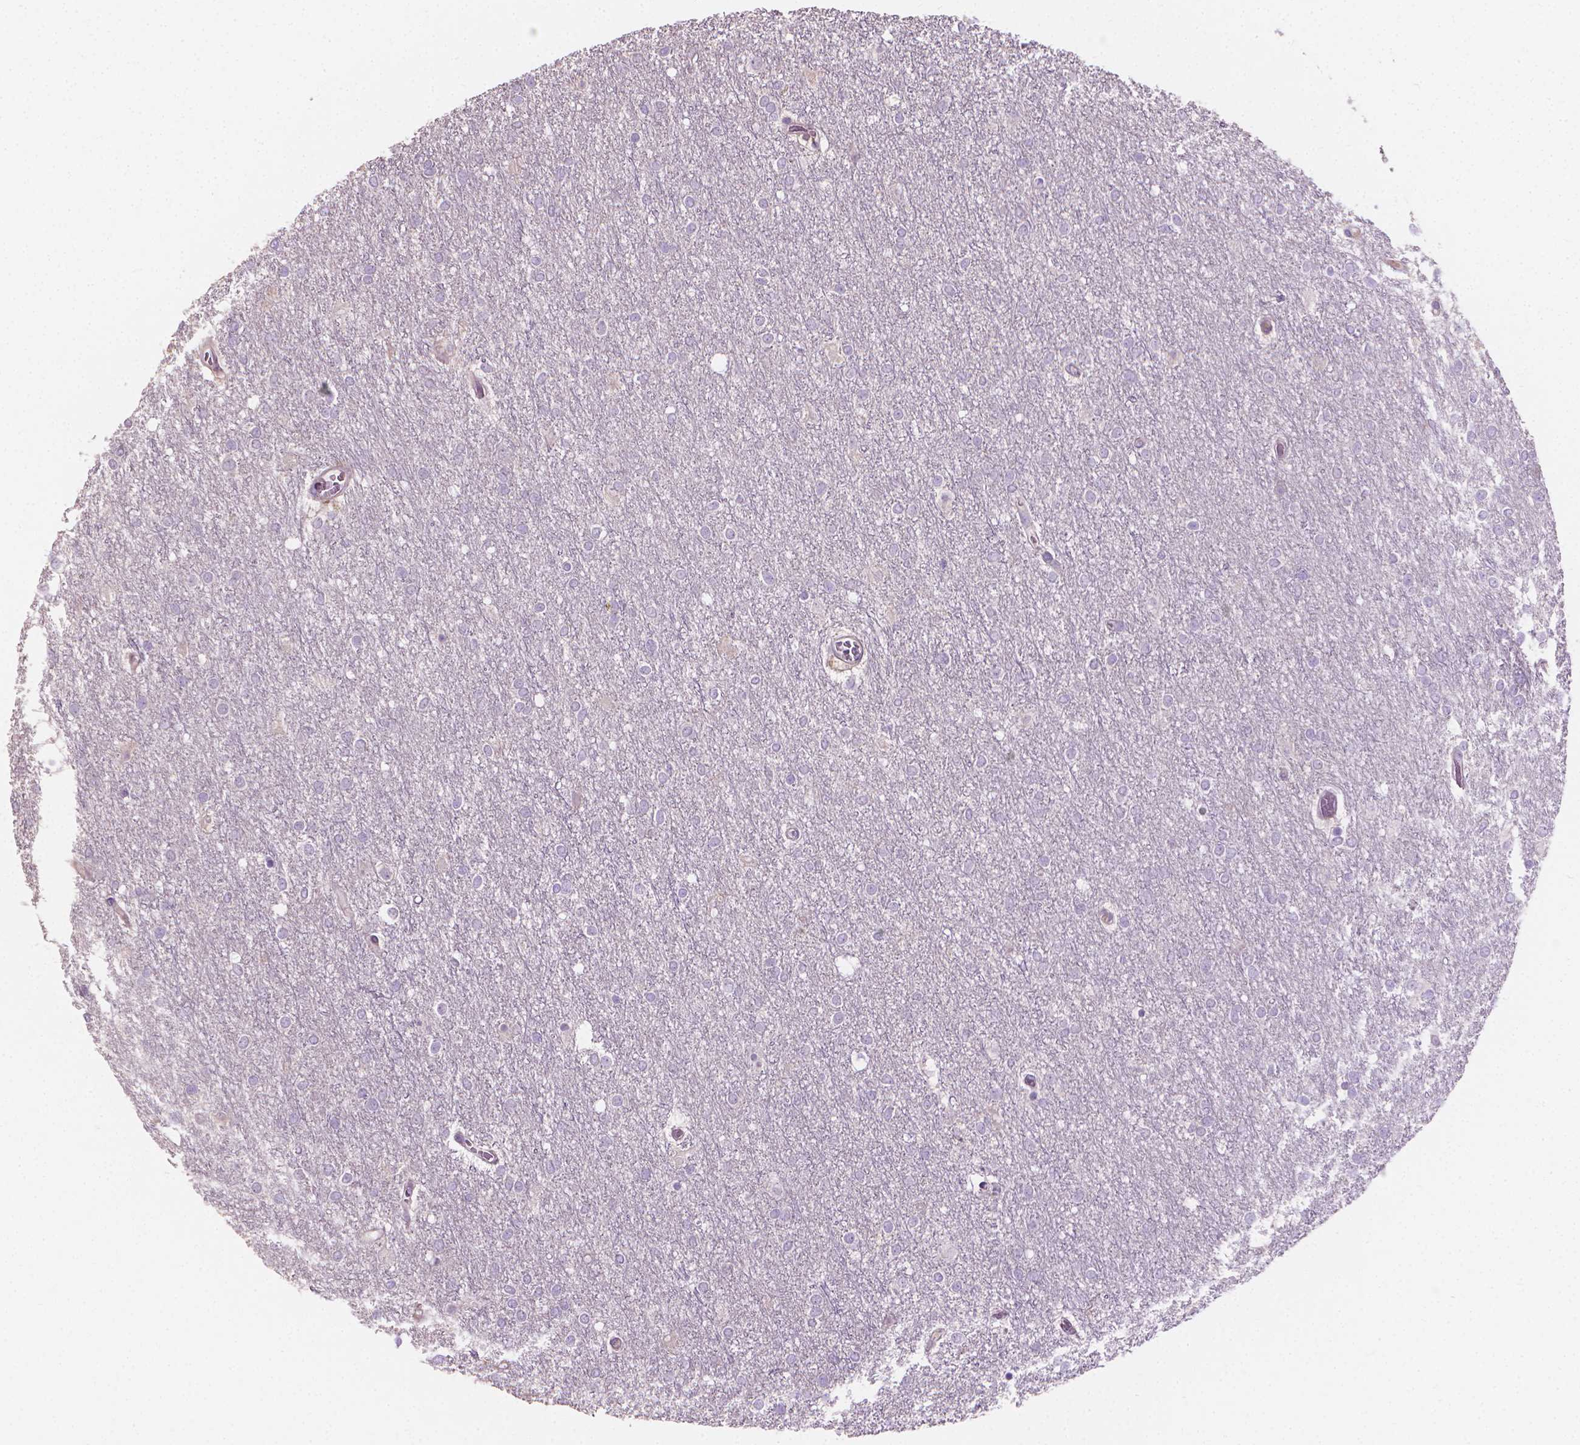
{"staining": {"intensity": "negative", "quantity": "none", "location": "none"}, "tissue": "glioma", "cell_type": "Tumor cells", "image_type": "cancer", "snomed": [{"axis": "morphology", "description": "Glioma, malignant, High grade"}, {"axis": "topography", "description": "Brain"}], "caption": "A high-resolution histopathology image shows immunohistochemistry staining of glioma, which displays no significant expression in tumor cells. (DAB (3,3'-diaminobenzidine) immunohistochemistry visualized using brightfield microscopy, high magnification).", "gene": "CABCOCO1", "patient": {"sex": "female", "age": 61}}